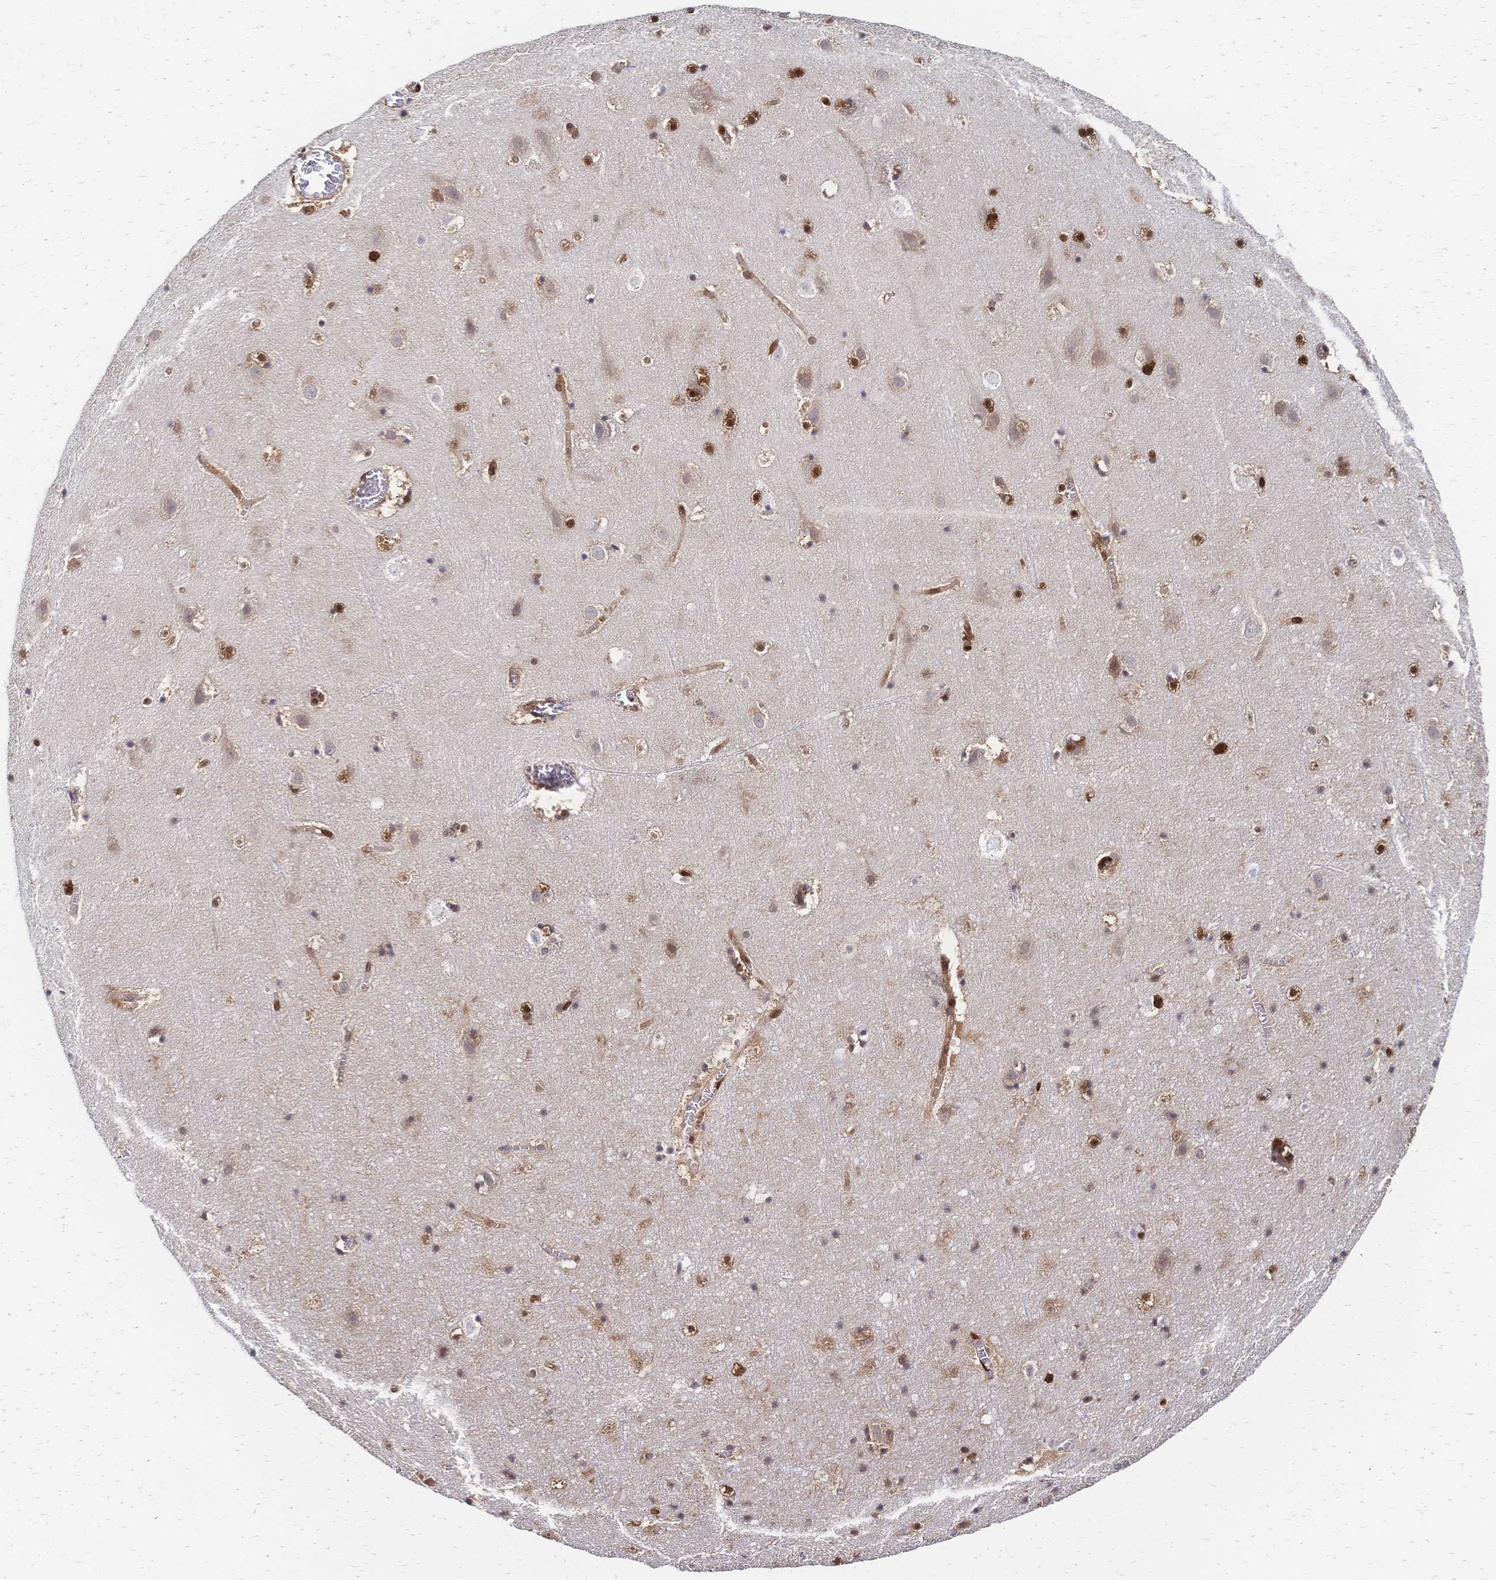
{"staining": {"intensity": "strong", "quantity": ">75%", "location": "nuclear"}, "tissue": "cerebral cortex", "cell_type": "Endothelial cells", "image_type": "normal", "snomed": [{"axis": "morphology", "description": "Normal tissue, NOS"}, {"axis": "topography", "description": "Cerebral cortex"}], "caption": "Immunohistochemistry (IHC) photomicrograph of benign cerebral cortex stained for a protein (brown), which displays high levels of strong nuclear staining in about >75% of endothelial cells.", "gene": "HDGF", "patient": {"sex": "female", "age": 42}}